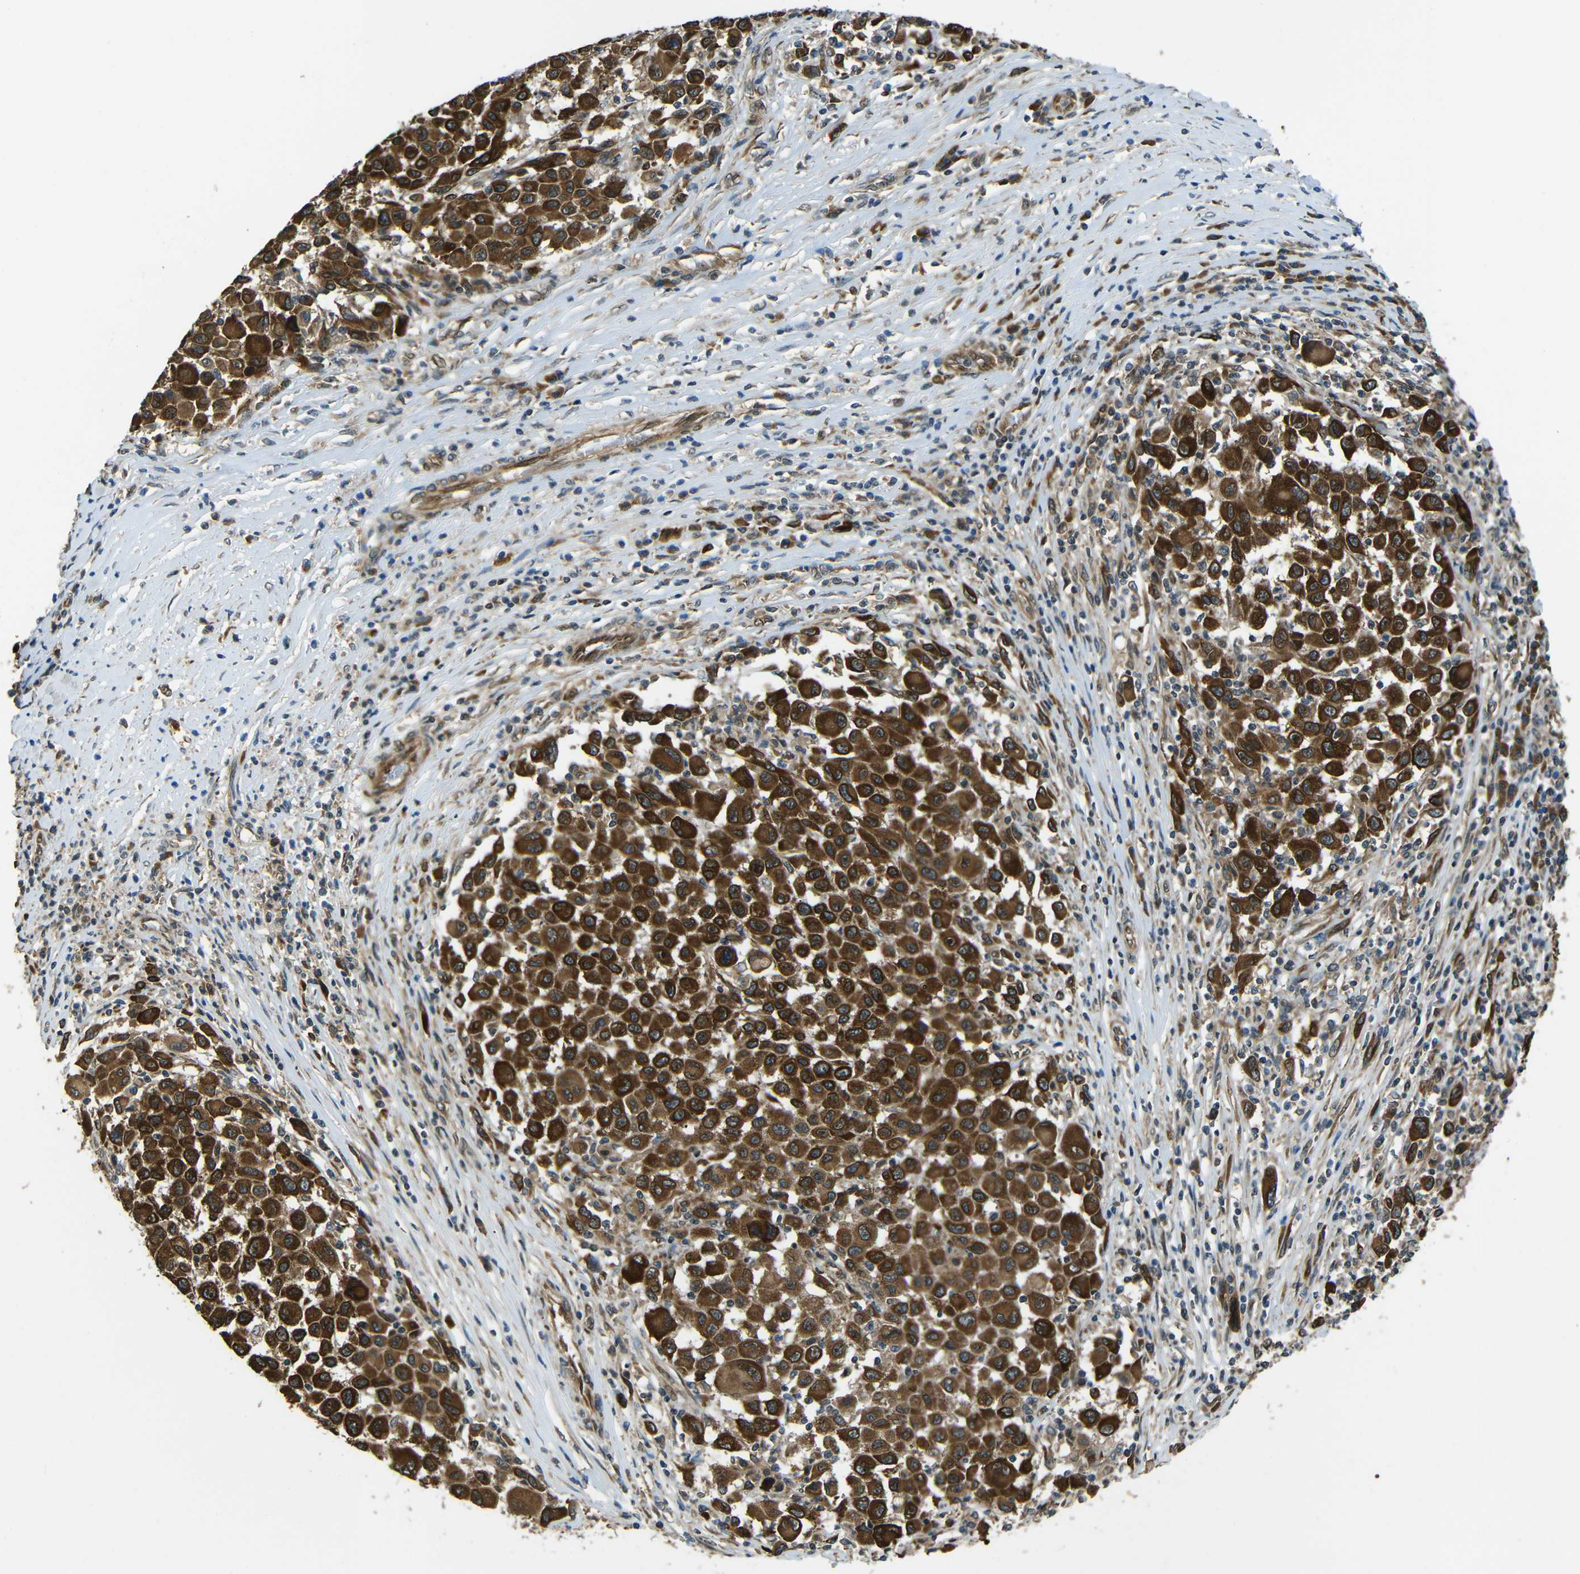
{"staining": {"intensity": "strong", "quantity": ">75%", "location": "cytoplasmic/membranous"}, "tissue": "melanoma", "cell_type": "Tumor cells", "image_type": "cancer", "snomed": [{"axis": "morphology", "description": "Malignant melanoma, Metastatic site"}, {"axis": "topography", "description": "Lymph node"}], "caption": "IHC micrograph of neoplastic tissue: malignant melanoma (metastatic site) stained using immunohistochemistry shows high levels of strong protein expression localized specifically in the cytoplasmic/membranous of tumor cells, appearing as a cytoplasmic/membranous brown color.", "gene": "VAPB", "patient": {"sex": "male", "age": 61}}